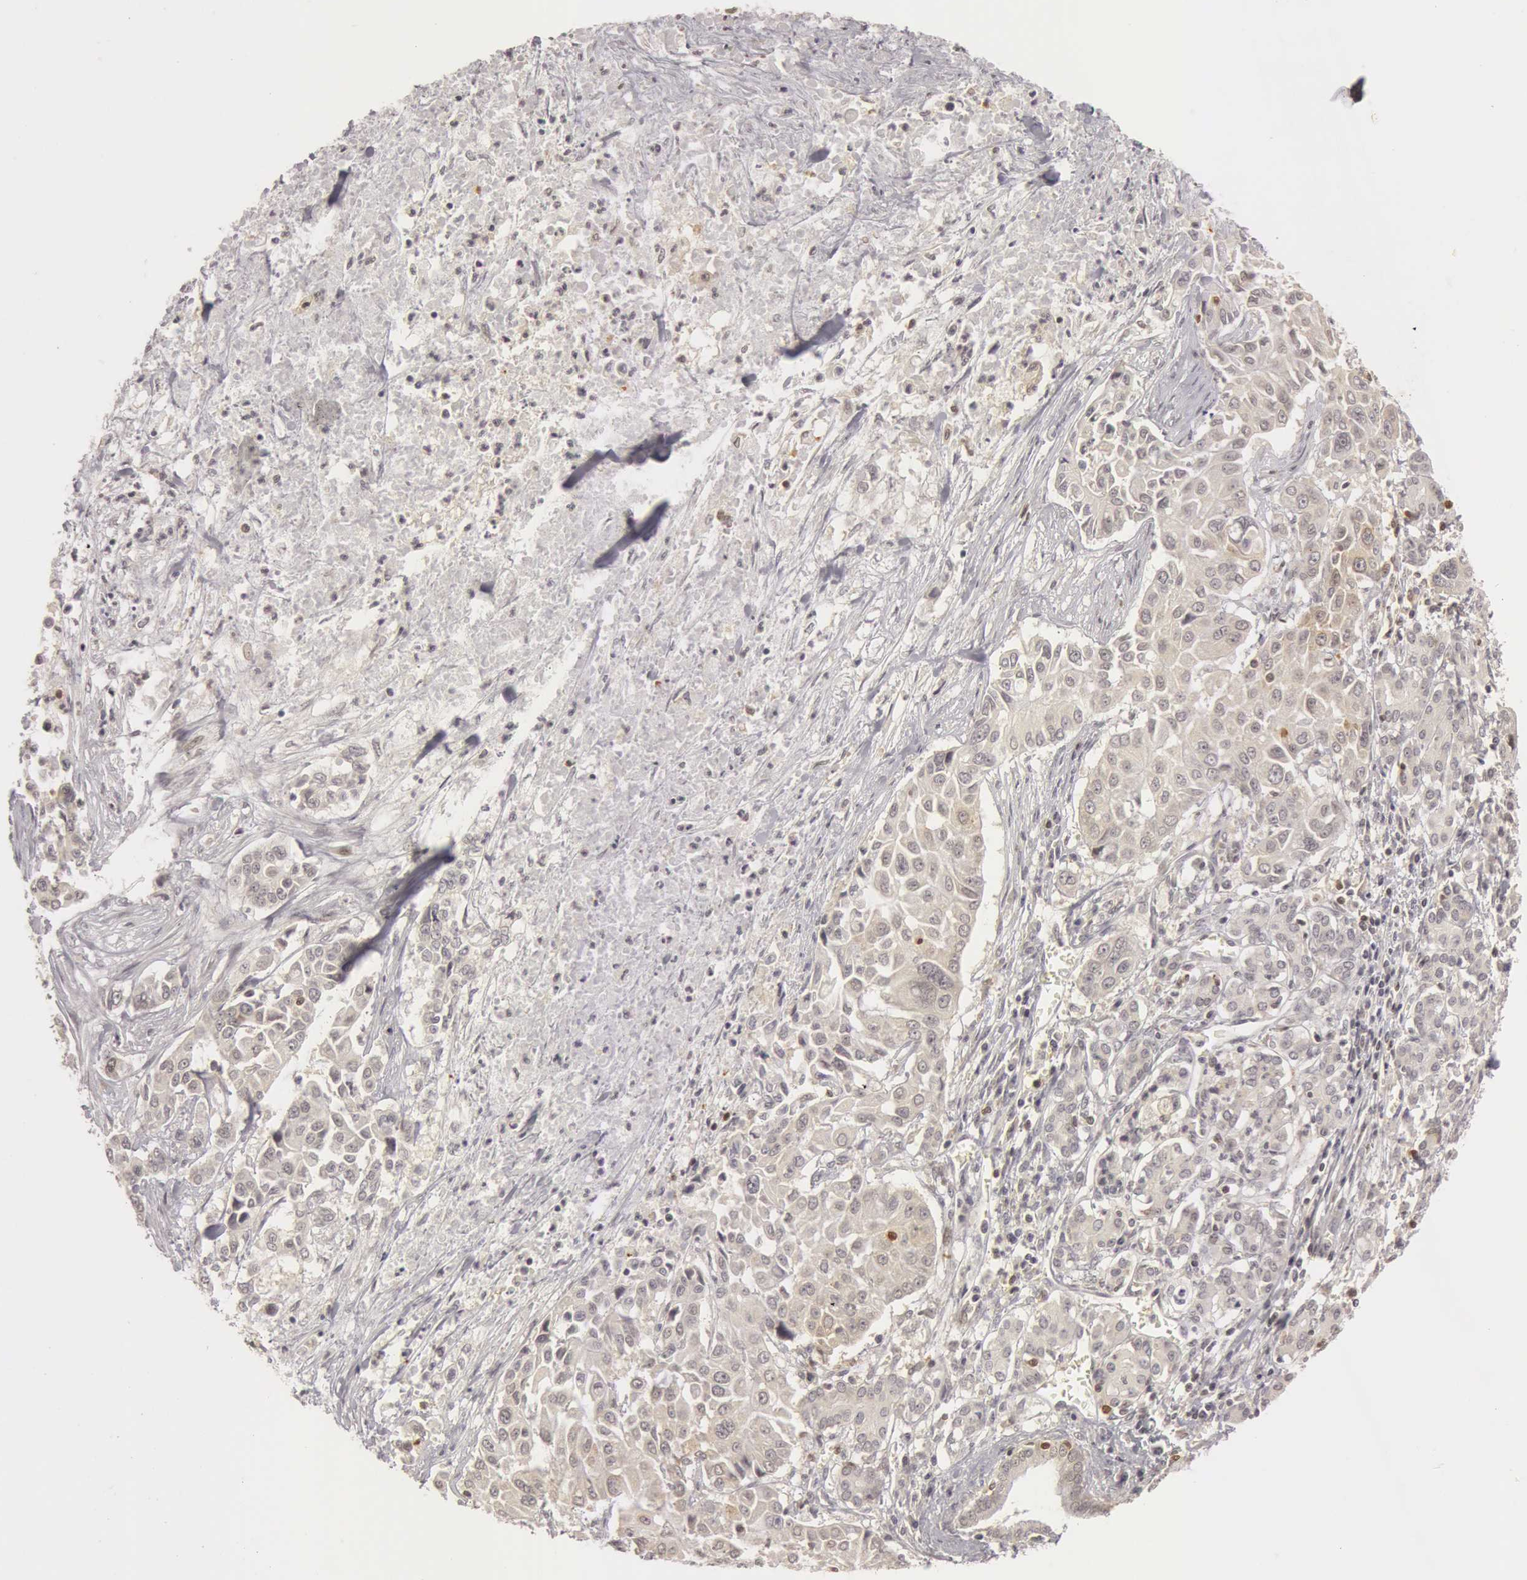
{"staining": {"intensity": "negative", "quantity": "none", "location": "none"}, "tissue": "pancreatic cancer", "cell_type": "Tumor cells", "image_type": "cancer", "snomed": [{"axis": "morphology", "description": "Adenocarcinoma, NOS"}, {"axis": "topography", "description": "Pancreas"}], "caption": "The photomicrograph shows no staining of tumor cells in pancreatic cancer.", "gene": "OASL", "patient": {"sex": "female", "age": 52}}